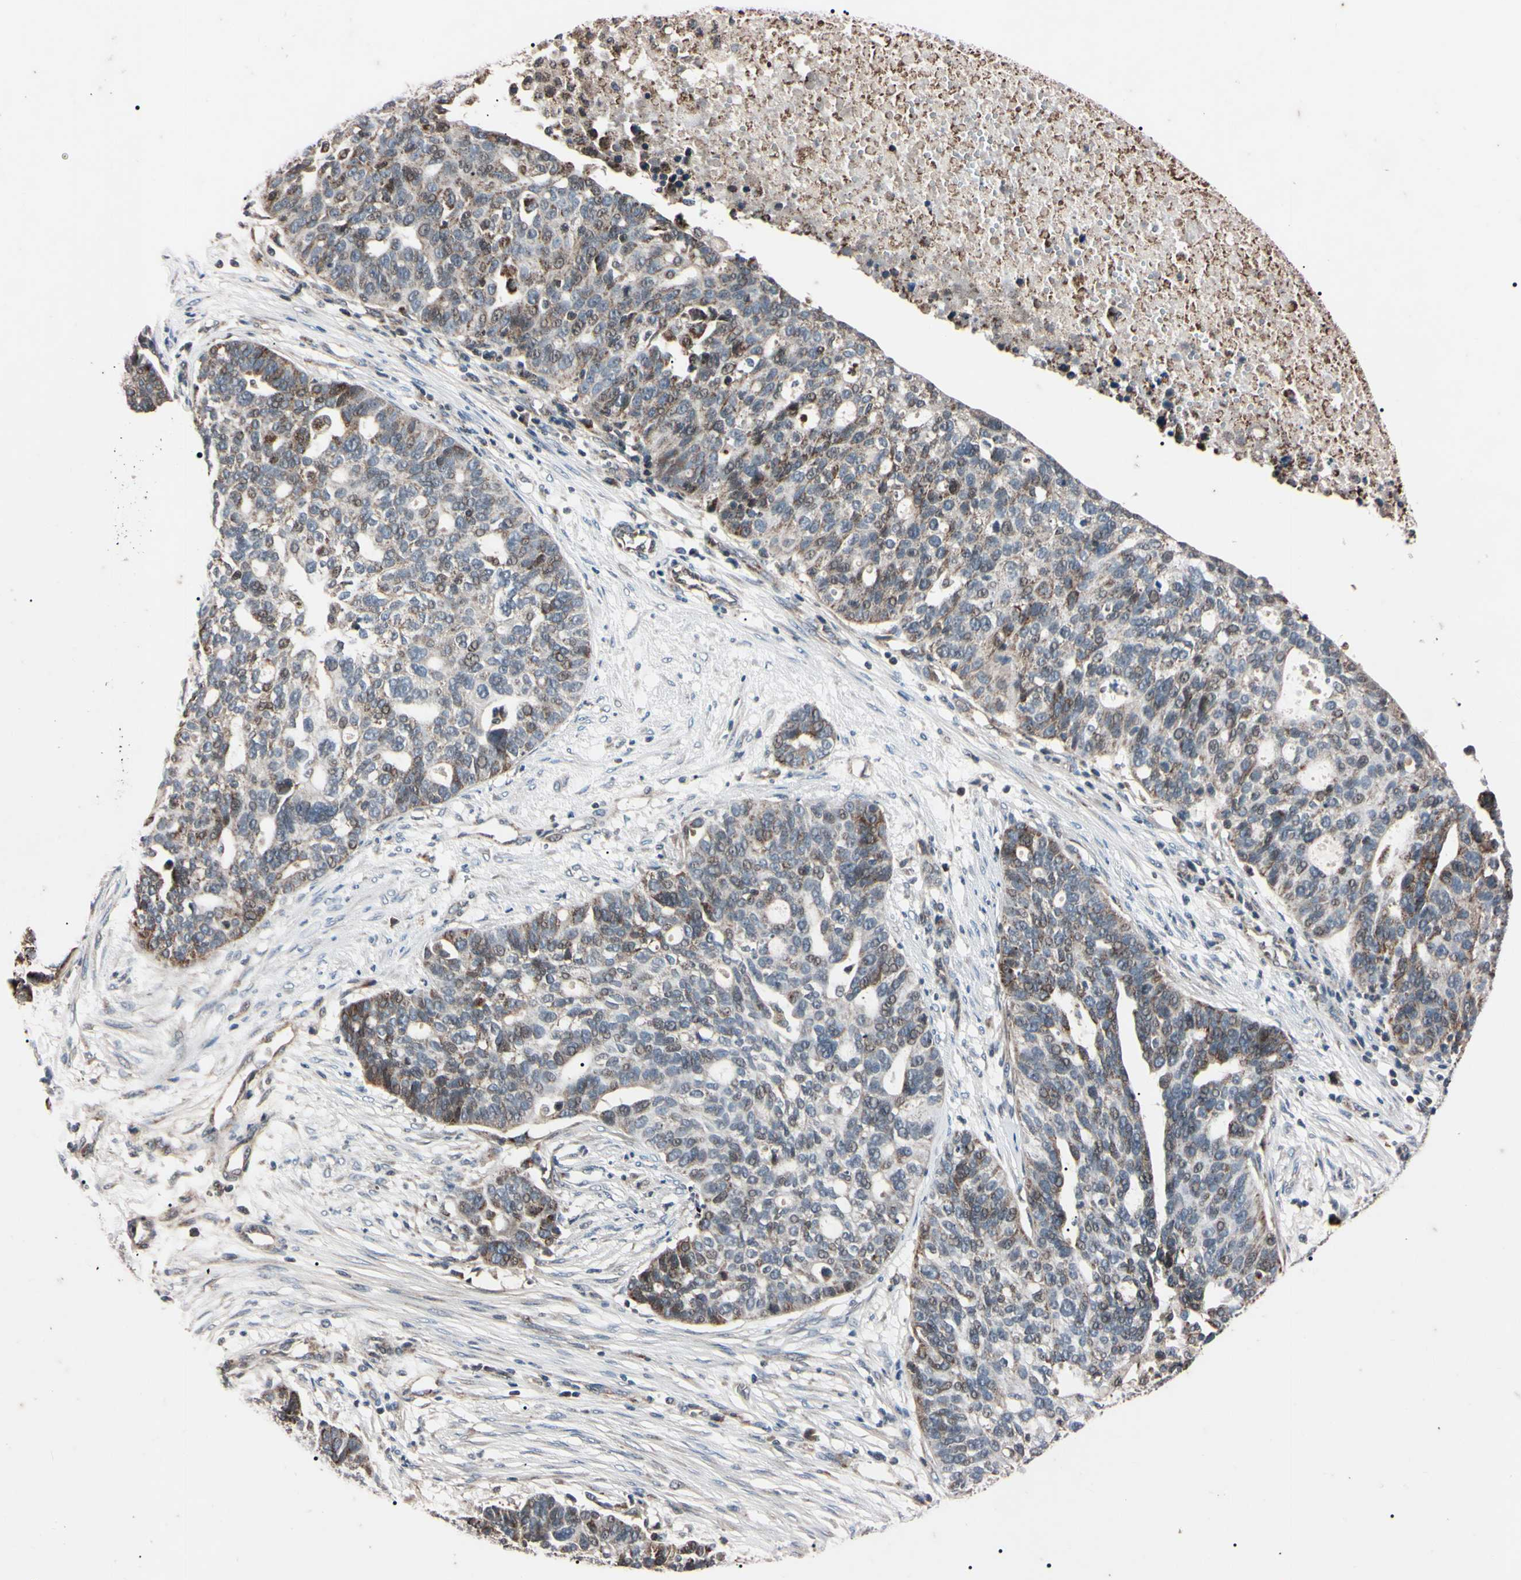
{"staining": {"intensity": "weak", "quantity": "25%-75%", "location": "cytoplasmic/membranous"}, "tissue": "ovarian cancer", "cell_type": "Tumor cells", "image_type": "cancer", "snomed": [{"axis": "morphology", "description": "Cystadenocarcinoma, serous, NOS"}, {"axis": "topography", "description": "Ovary"}], "caption": "DAB immunohistochemical staining of human serous cystadenocarcinoma (ovarian) exhibits weak cytoplasmic/membranous protein staining in approximately 25%-75% of tumor cells. Using DAB (brown) and hematoxylin (blue) stains, captured at high magnification using brightfield microscopy.", "gene": "TNFRSF1A", "patient": {"sex": "female", "age": 59}}